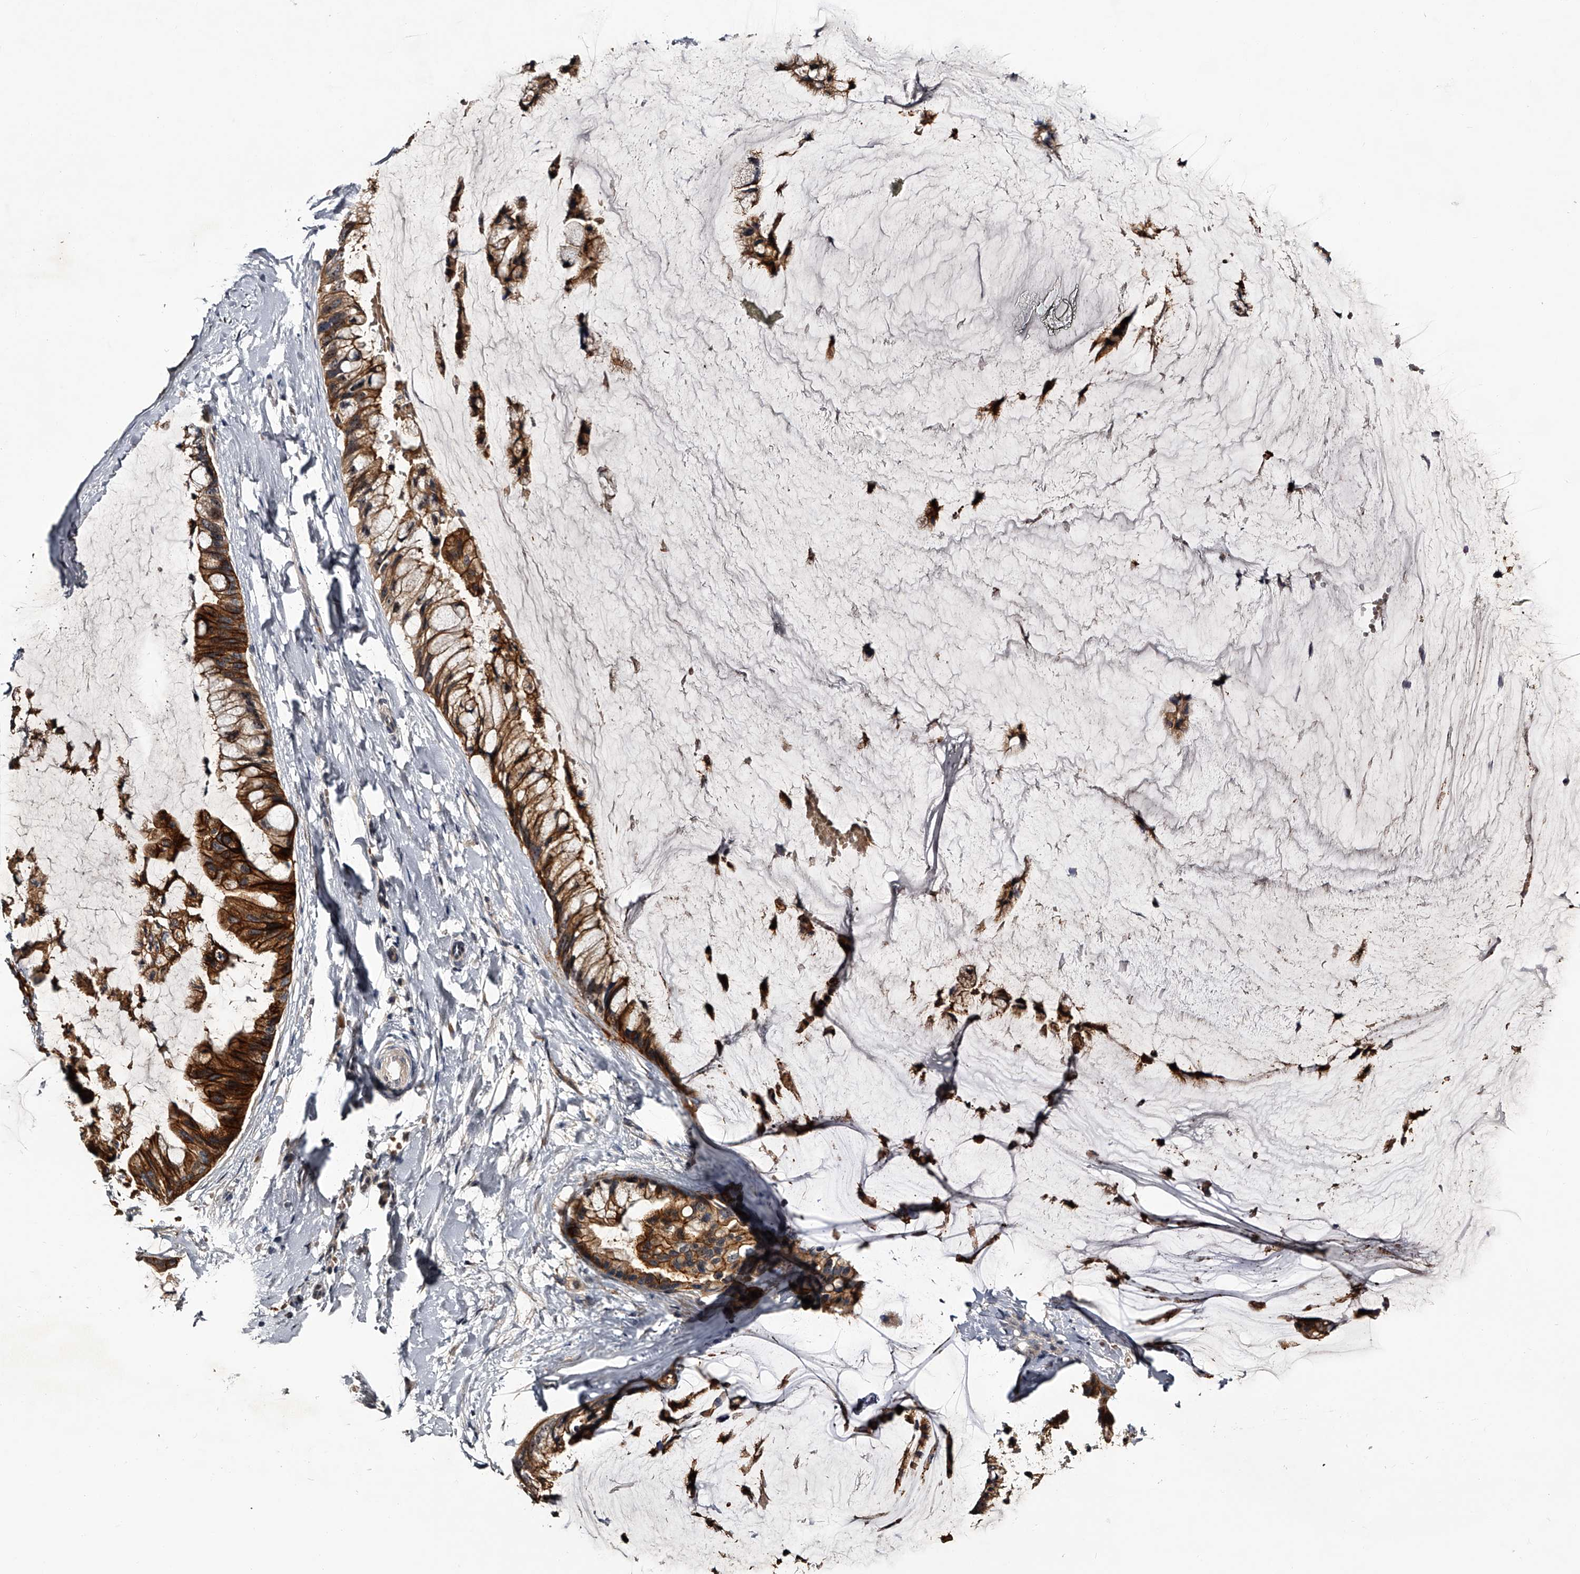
{"staining": {"intensity": "strong", "quantity": "25%-75%", "location": "cytoplasmic/membranous"}, "tissue": "ovarian cancer", "cell_type": "Tumor cells", "image_type": "cancer", "snomed": [{"axis": "morphology", "description": "Cystadenocarcinoma, mucinous, NOS"}, {"axis": "topography", "description": "Ovary"}], "caption": "A photomicrograph showing strong cytoplasmic/membranous staining in approximately 25%-75% of tumor cells in ovarian cancer, as visualized by brown immunohistochemical staining.", "gene": "MDN1", "patient": {"sex": "female", "age": 39}}